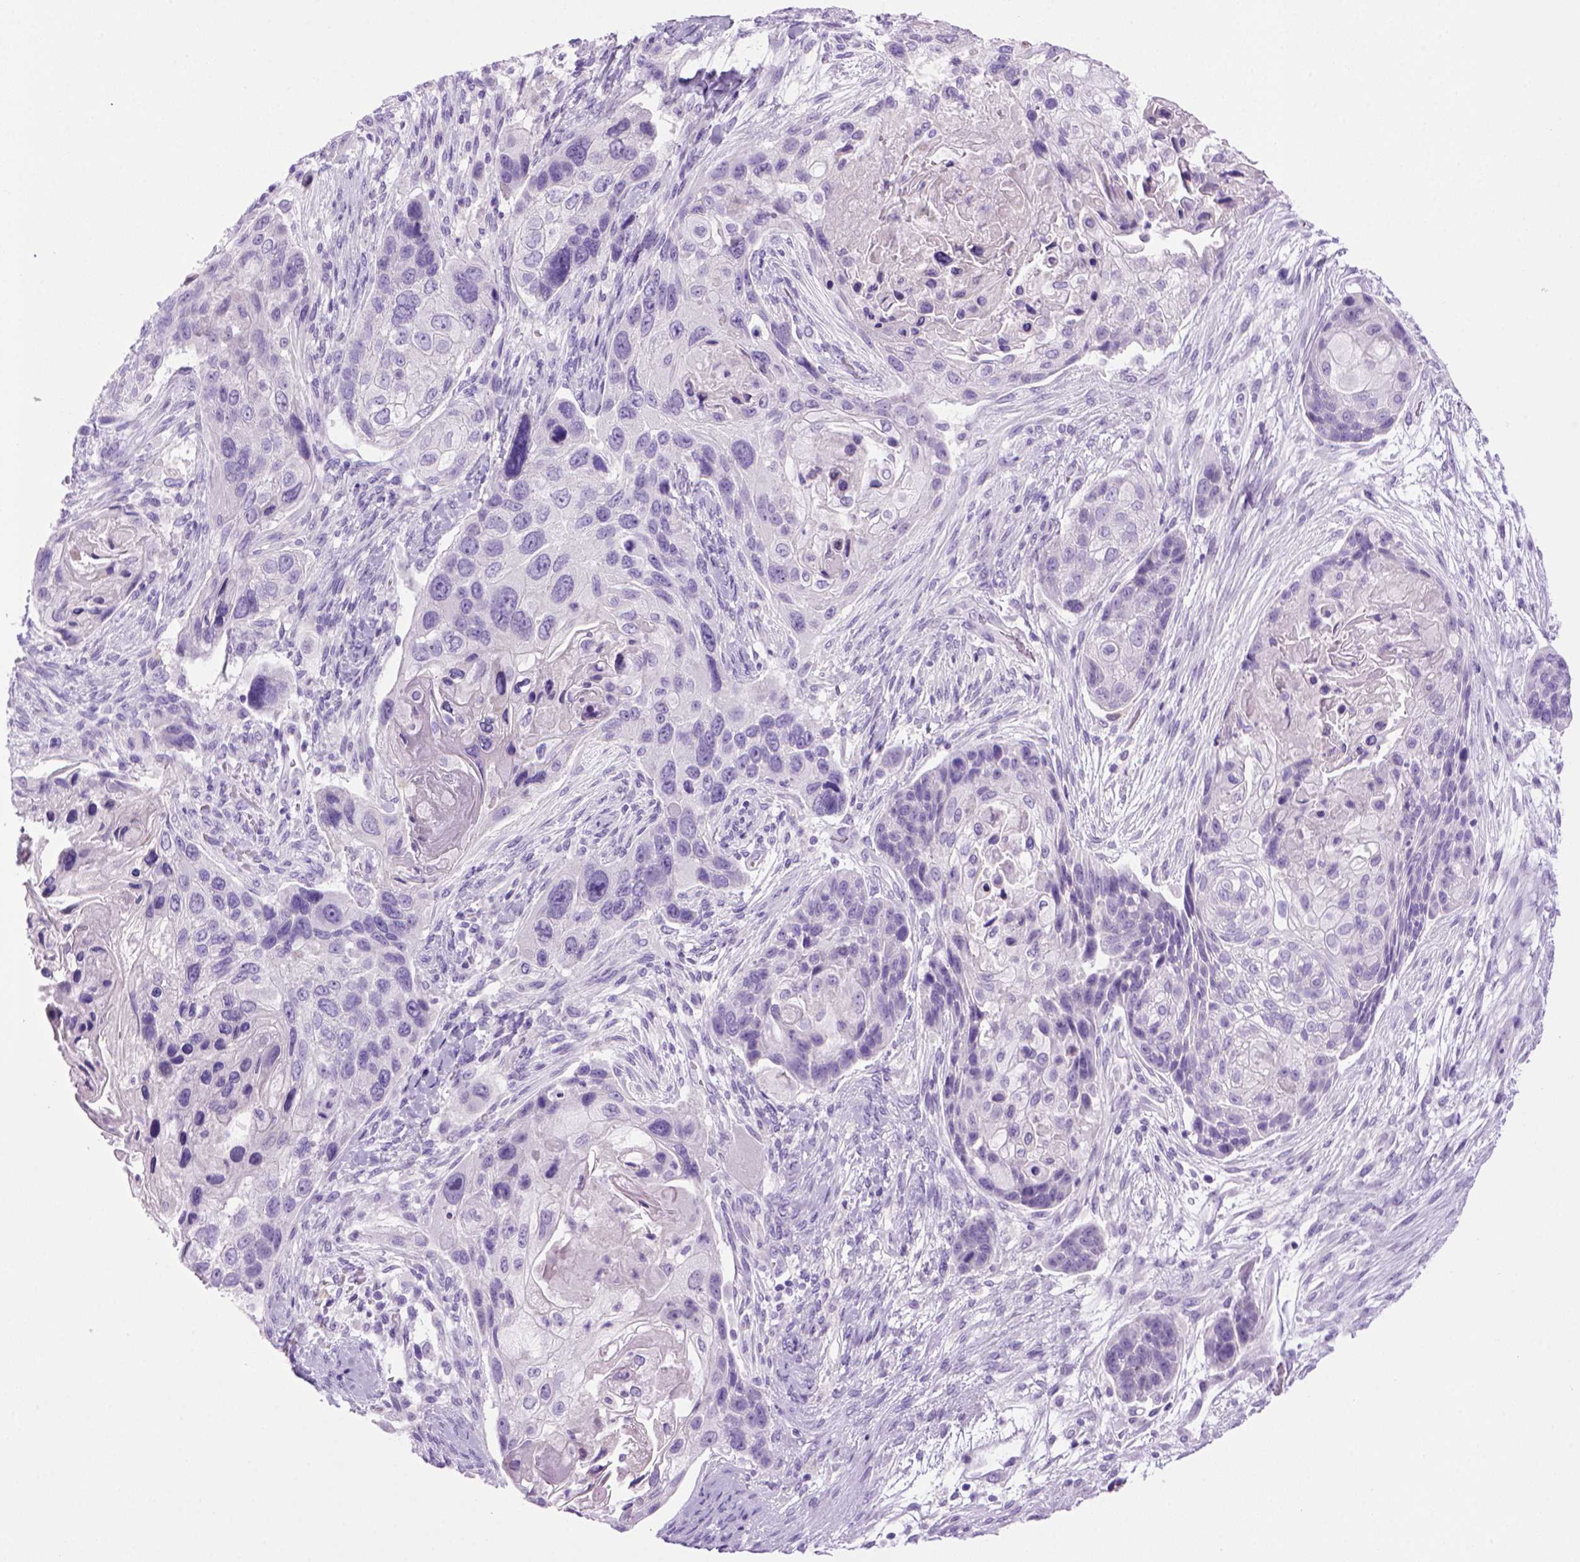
{"staining": {"intensity": "negative", "quantity": "none", "location": "none"}, "tissue": "lung cancer", "cell_type": "Tumor cells", "image_type": "cancer", "snomed": [{"axis": "morphology", "description": "Squamous cell carcinoma, NOS"}, {"axis": "topography", "description": "Lung"}], "caption": "Immunohistochemistry (IHC) of lung squamous cell carcinoma reveals no expression in tumor cells.", "gene": "SGCG", "patient": {"sex": "male", "age": 69}}